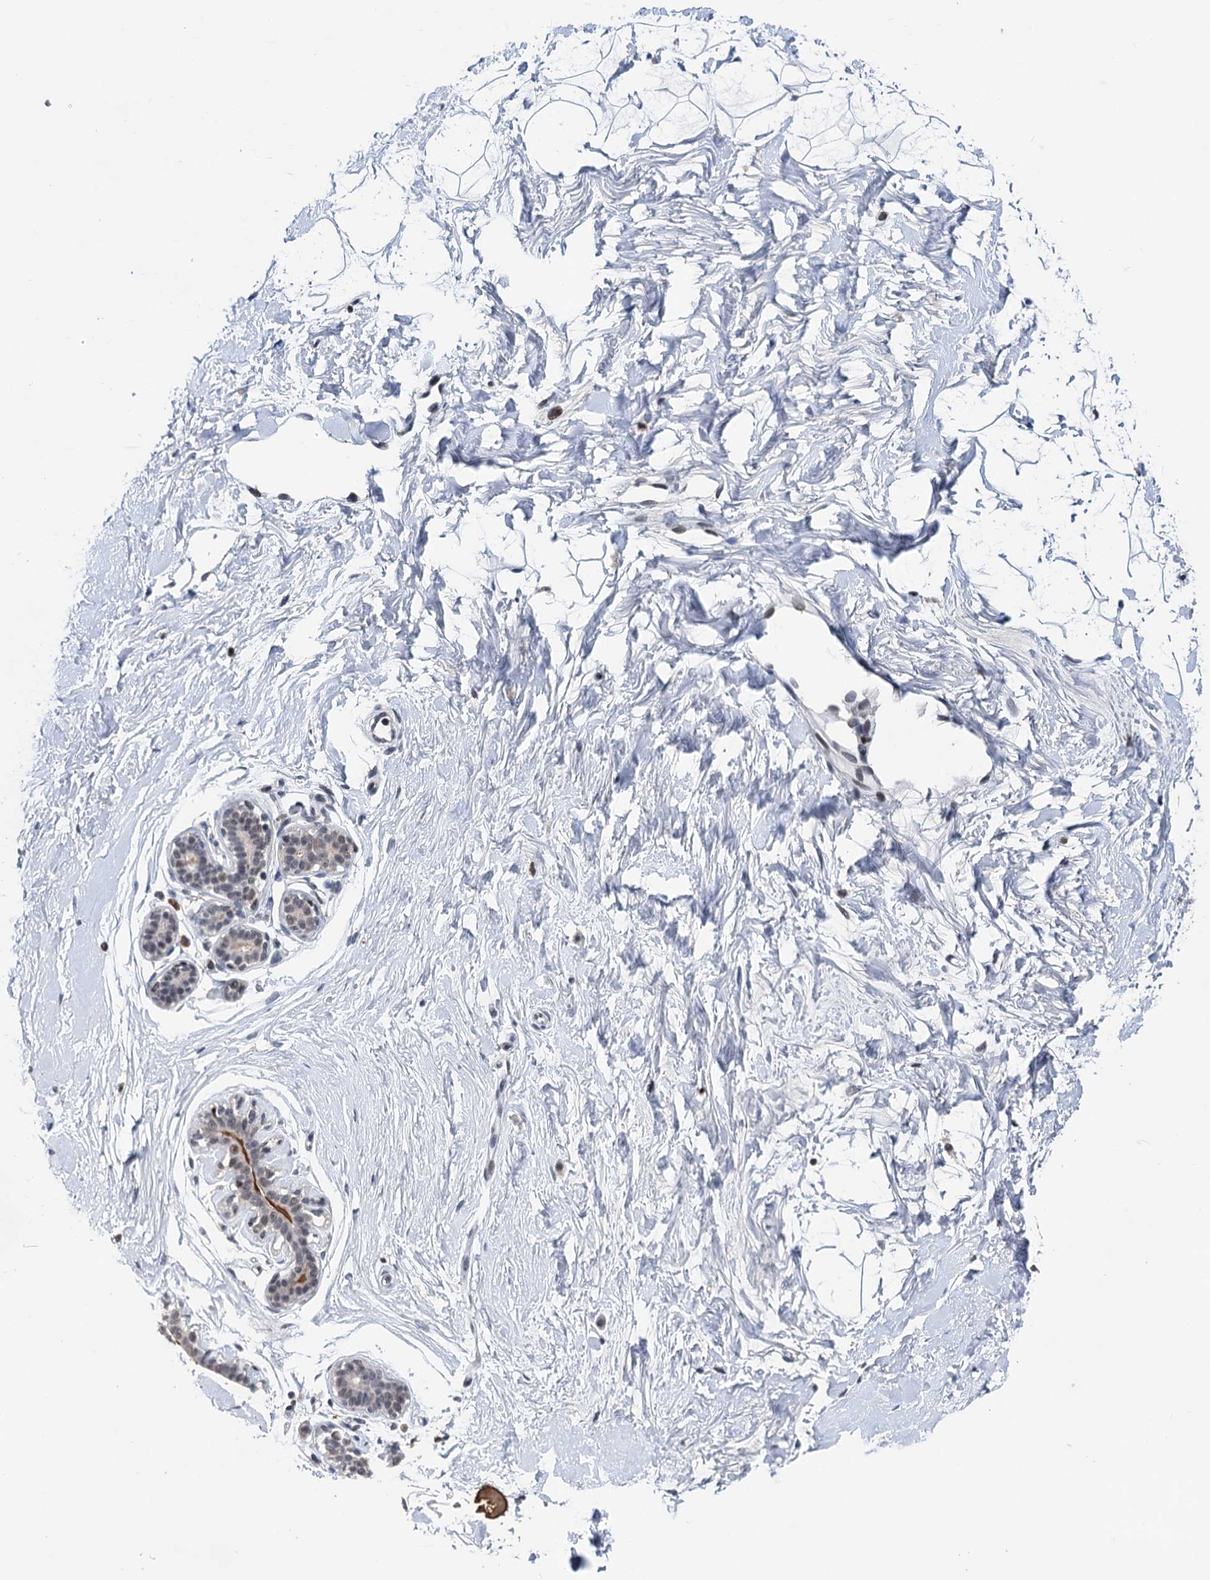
{"staining": {"intensity": "negative", "quantity": "none", "location": "none"}, "tissue": "breast", "cell_type": "Adipocytes", "image_type": "normal", "snomed": [{"axis": "morphology", "description": "Normal tissue, NOS"}, {"axis": "morphology", "description": "Adenoma, NOS"}, {"axis": "topography", "description": "Breast"}], "caption": "An IHC image of unremarkable breast is shown. There is no staining in adipocytes of breast. (DAB immunohistochemistry (IHC) visualized using brightfield microscopy, high magnification).", "gene": "ZCCHC10", "patient": {"sex": "female", "age": 23}}